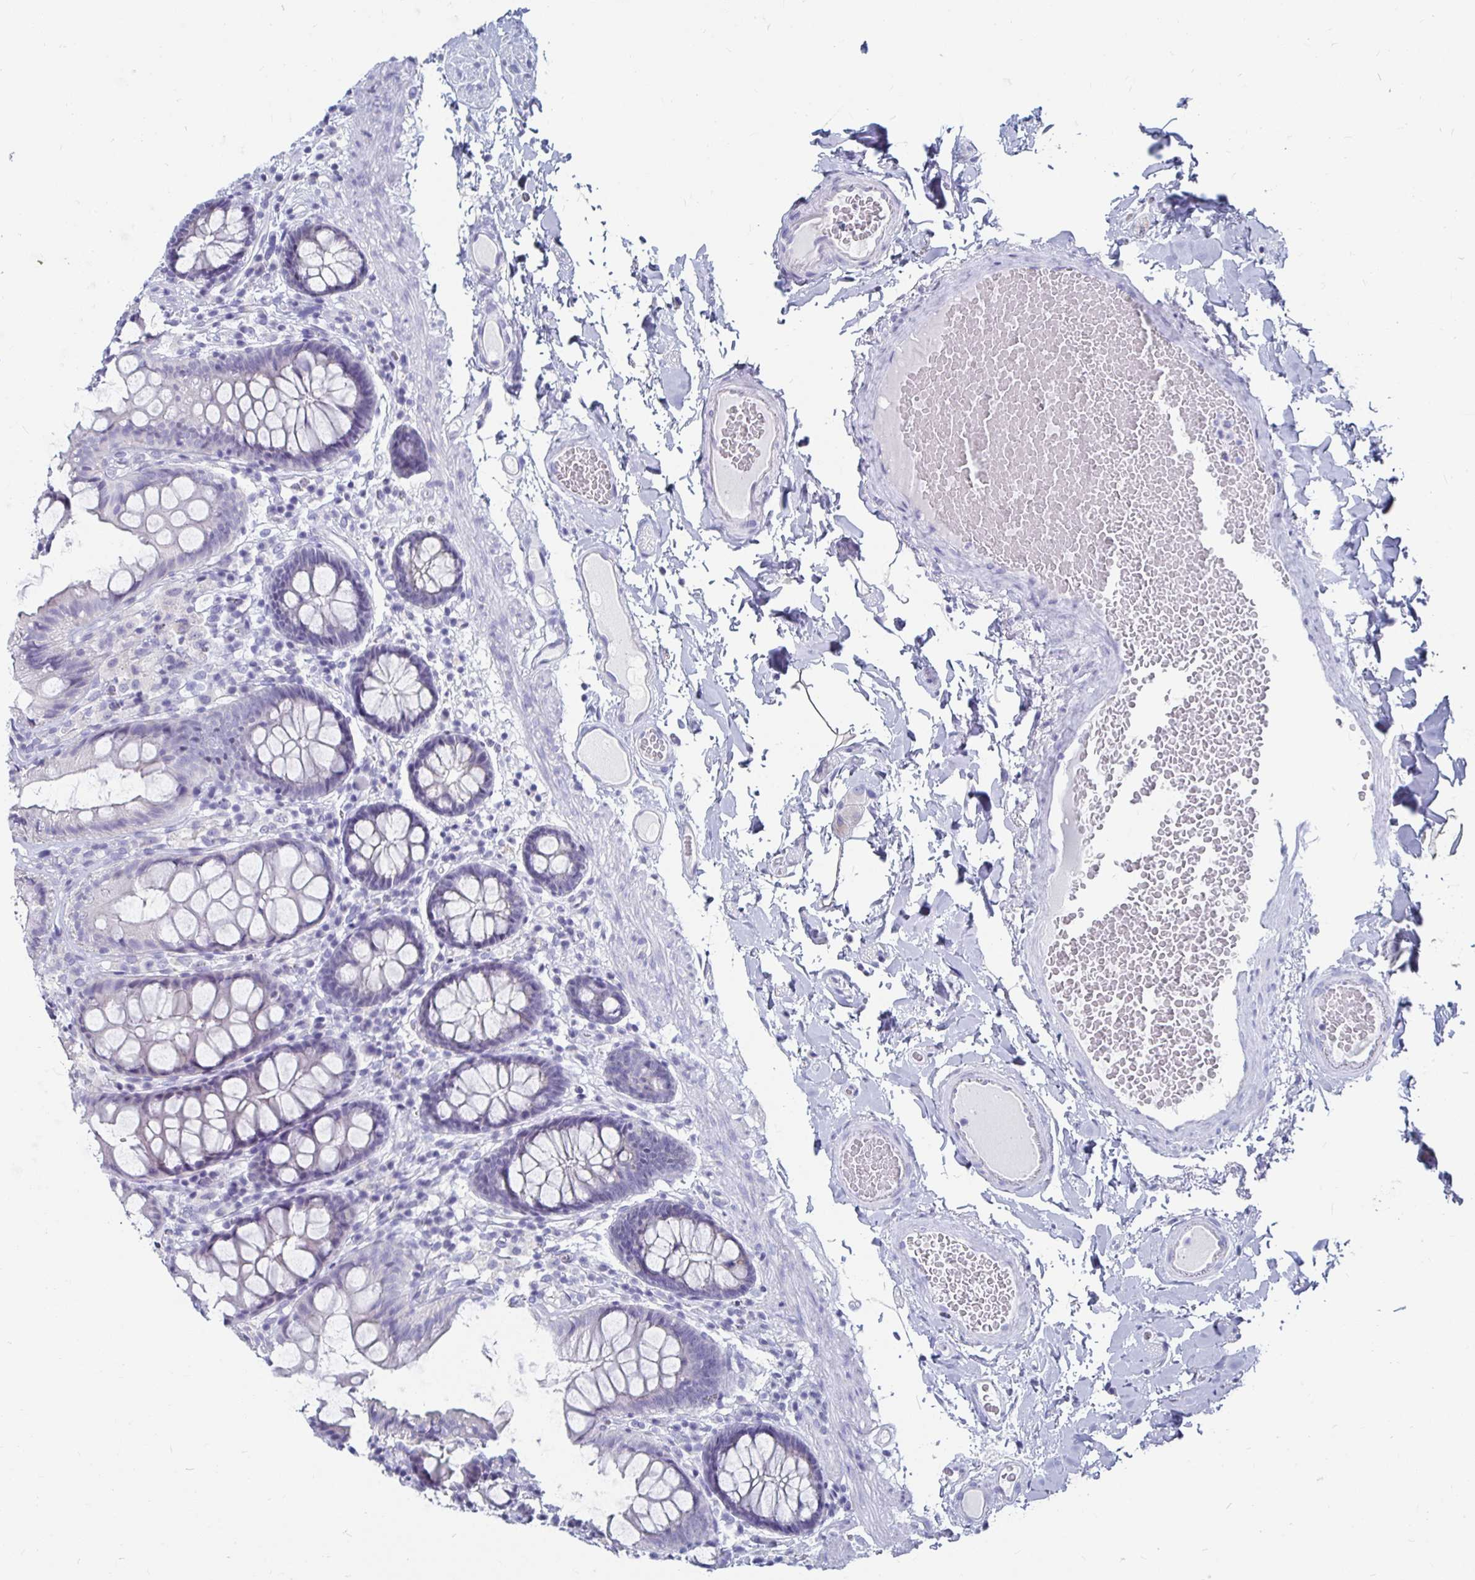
{"staining": {"intensity": "negative", "quantity": "none", "location": "none"}, "tissue": "colon", "cell_type": "Endothelial cells", "image_type": "normal", "snomed": [{"axis": "morphology", "description": "Normal tissue, NOS"}, {"axis": "topography", "description": "Colon"}], "caption": "Image shows no protein staining in endothelial cells of unremarkable colon. (Brightfield microscopy of DAB immunohistochemistry (IHC) at high magnification).", "gene": "CA9", "patient": {"sex": "male", "age": 84}}